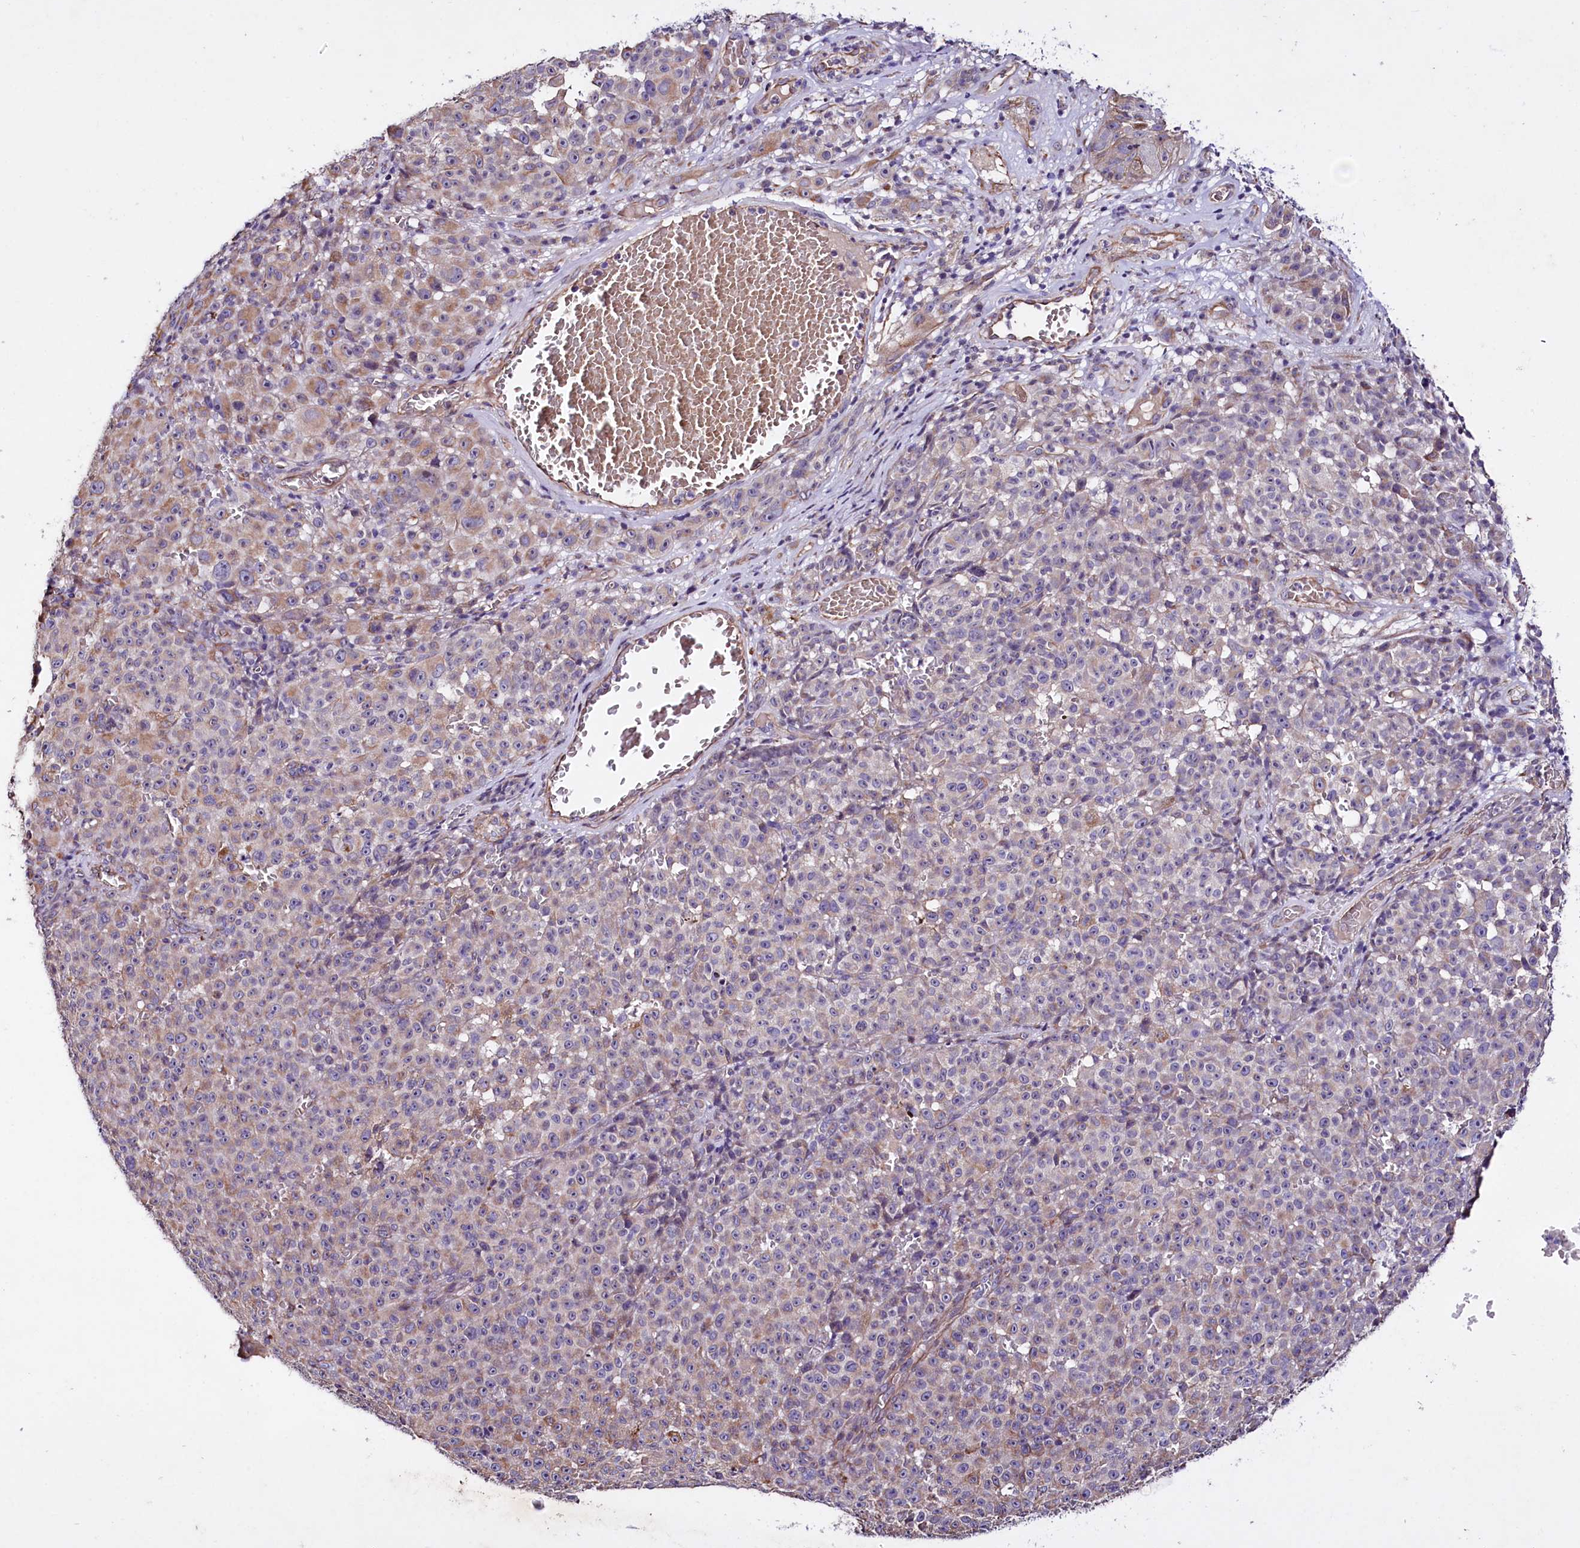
{"staining": {"intensity": "weak", "quantity": ">75%", "location": "cytoplasmic/membranous"}, "tissue": "melanoma", "cell_type": "Tumor cells", "image_type": "cancer", "snomed": [{"axis": "morphology", "description": "Malignant melanoma, NOS"}, {"axis": "topography", "description": "Skin"}], "caption": "Human malignant melanoma stained with a brown dye displays weak cytoplasmic/membranous positive expression in approximately >75% of tumor cells.", "gene": "SLC7A1", "patient": {"sex": "female", "age": 82}}